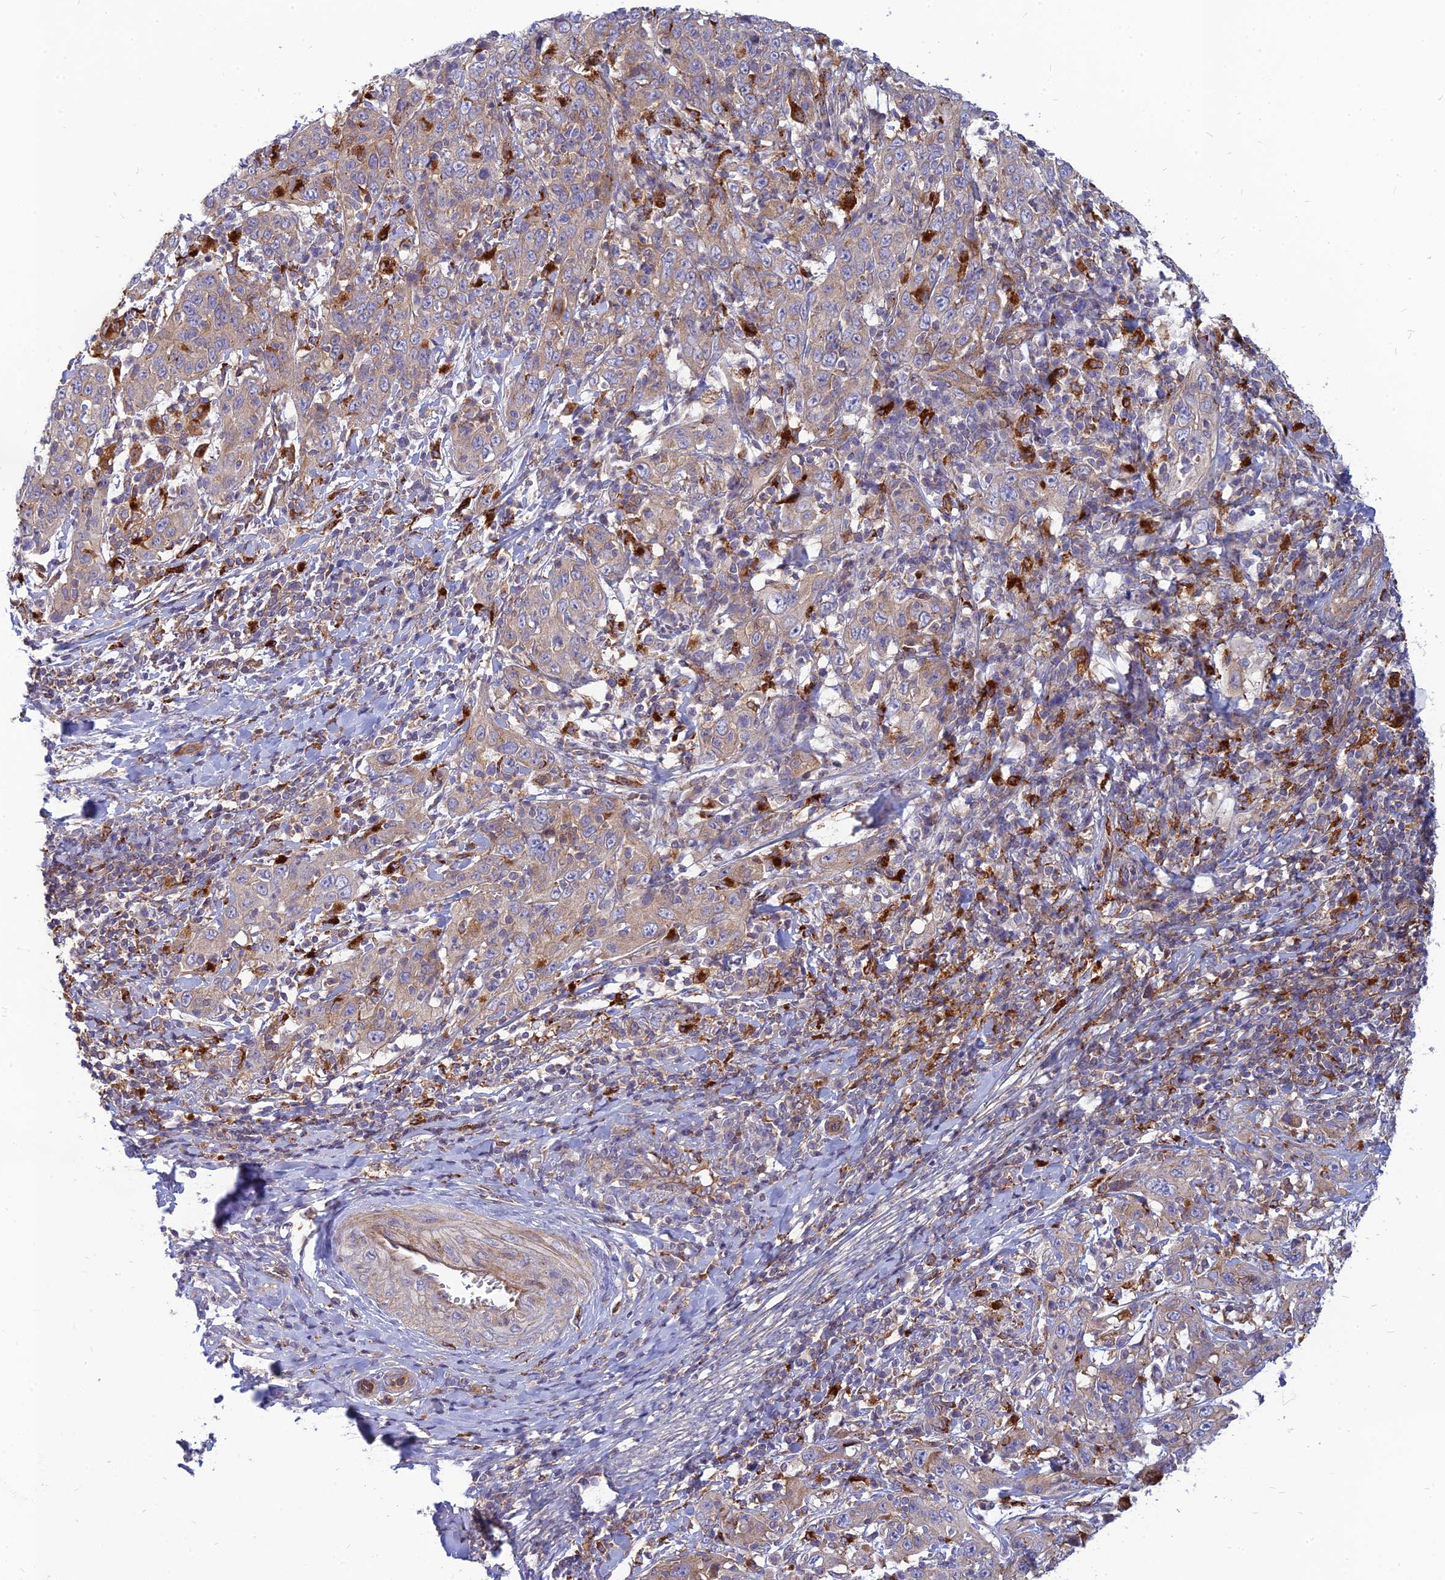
{"staining": {"intensity": "weak", "quantity": ">75%", "location": "cytoplasmic/membranous"}, "tissue": "cervical cancer", "cell_type": "Tumor cells", "image_type": "cancer", "snomed": [{"axis": "morphology", "description": "Squamous cell carcinoma, NOS"}, {"axis": "topography", "description": "Cervix"}], "caption": "DAB immunohistochemical staining of human cervical squamous cell carcinoma reveals weak cytoplasmic/membranous protein expression in about >75% of tumor cells.", "gene": "PHKA2", "patient": {"sex": "female", "age": 46}}